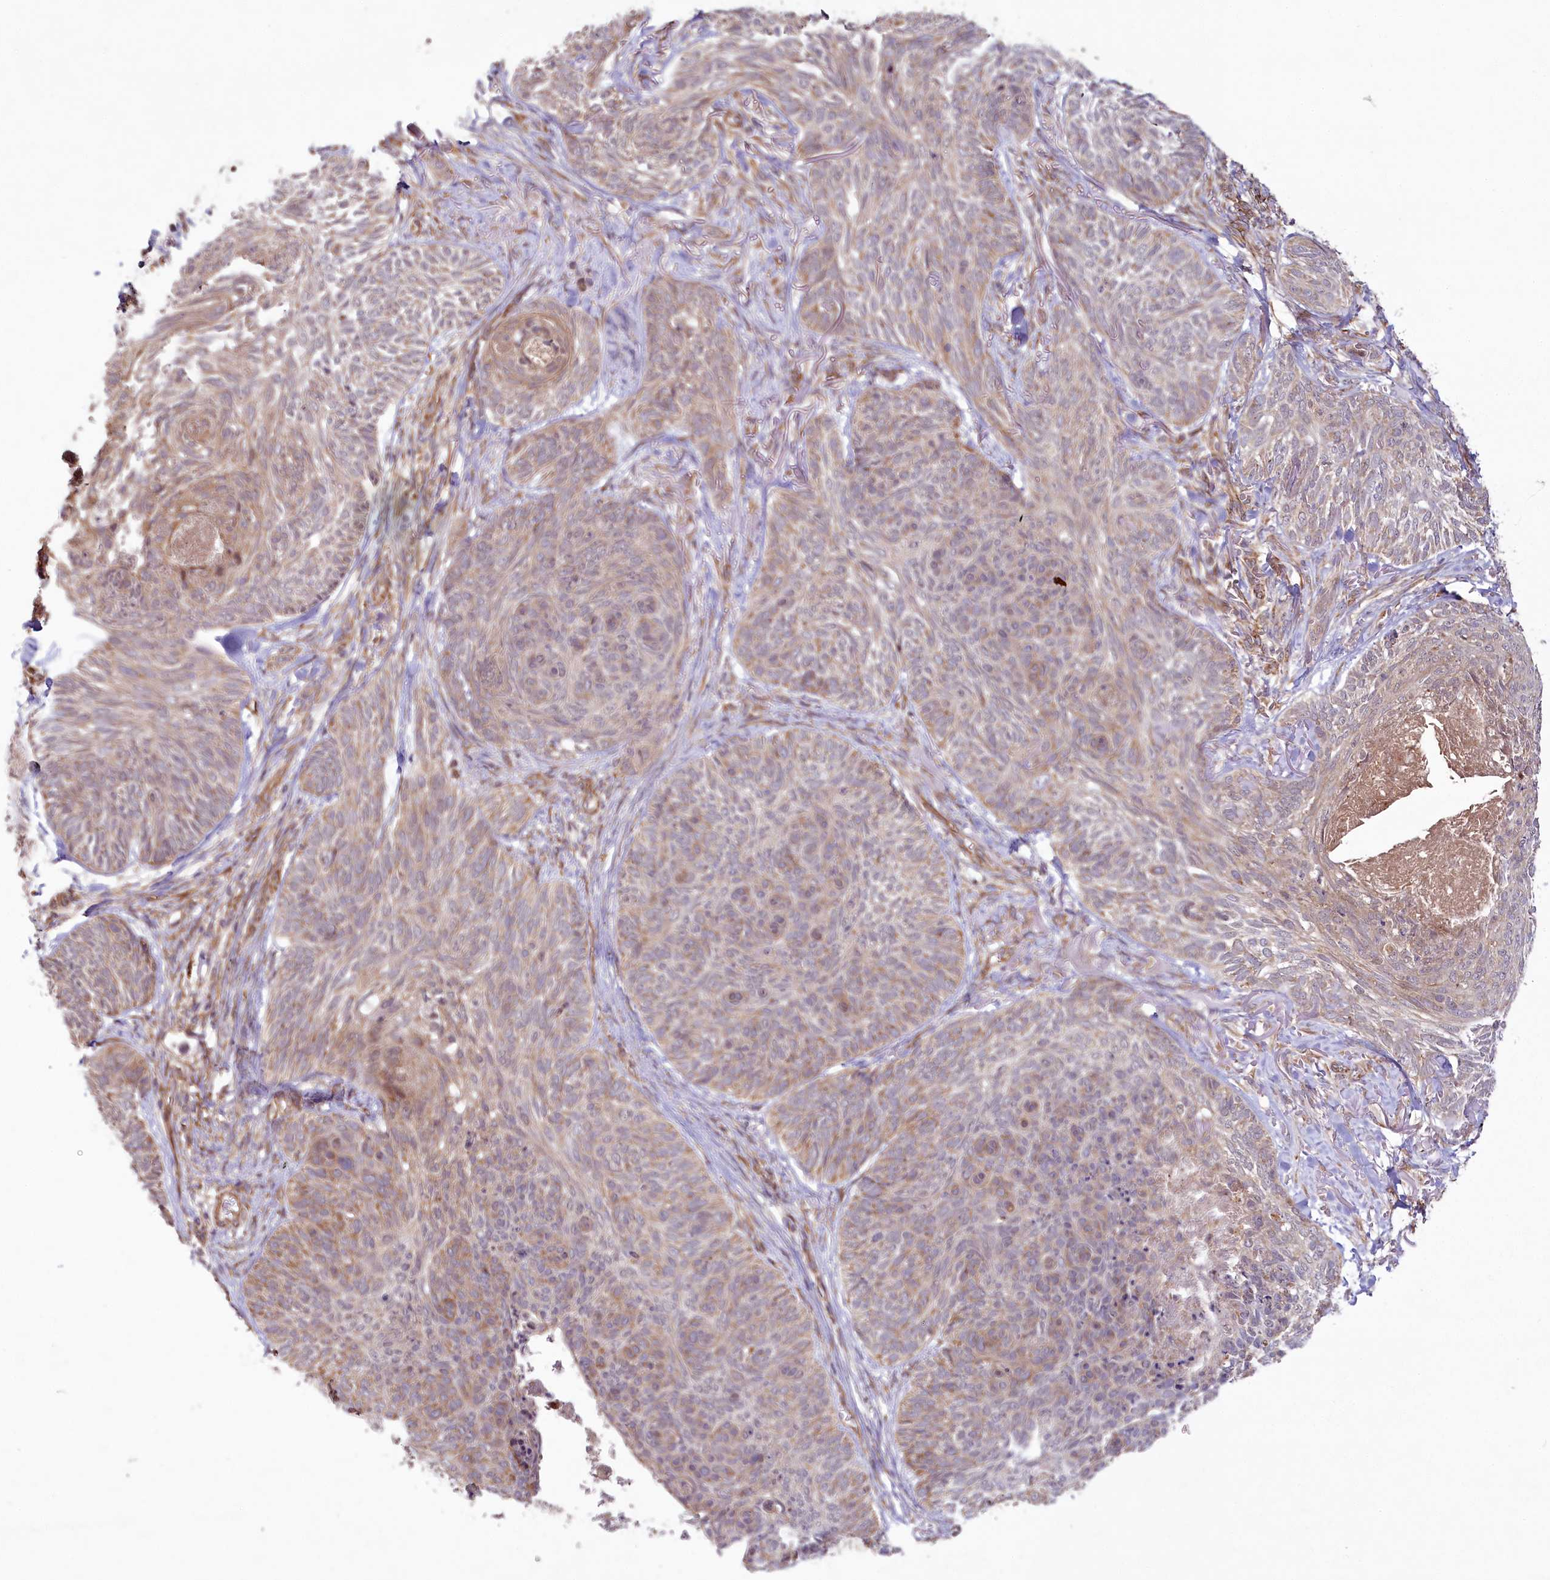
{"staining": {"intensity": "moderate", "quantity": "<25%", "location": "cytoplasmic/membranous"}, "tissue": "skin cancer", "cell_type": "Tumor cells", "image_type": "cancer", "snomed": [{"axis": "morphology", "description": "Normal tissue, NOS"}, {"axis": "morphology", "description": "Basal cell carcinoma"}, {"axis": "topography", "description": "Skin"}], "caption": "An image of skin basal cell carcinoma stained for a protein shows moderate cytoplasmic/membranous brown staining in tumor cells.", "gene": "ALKBH8", "patient": {"sex": "male", "age": 66}}